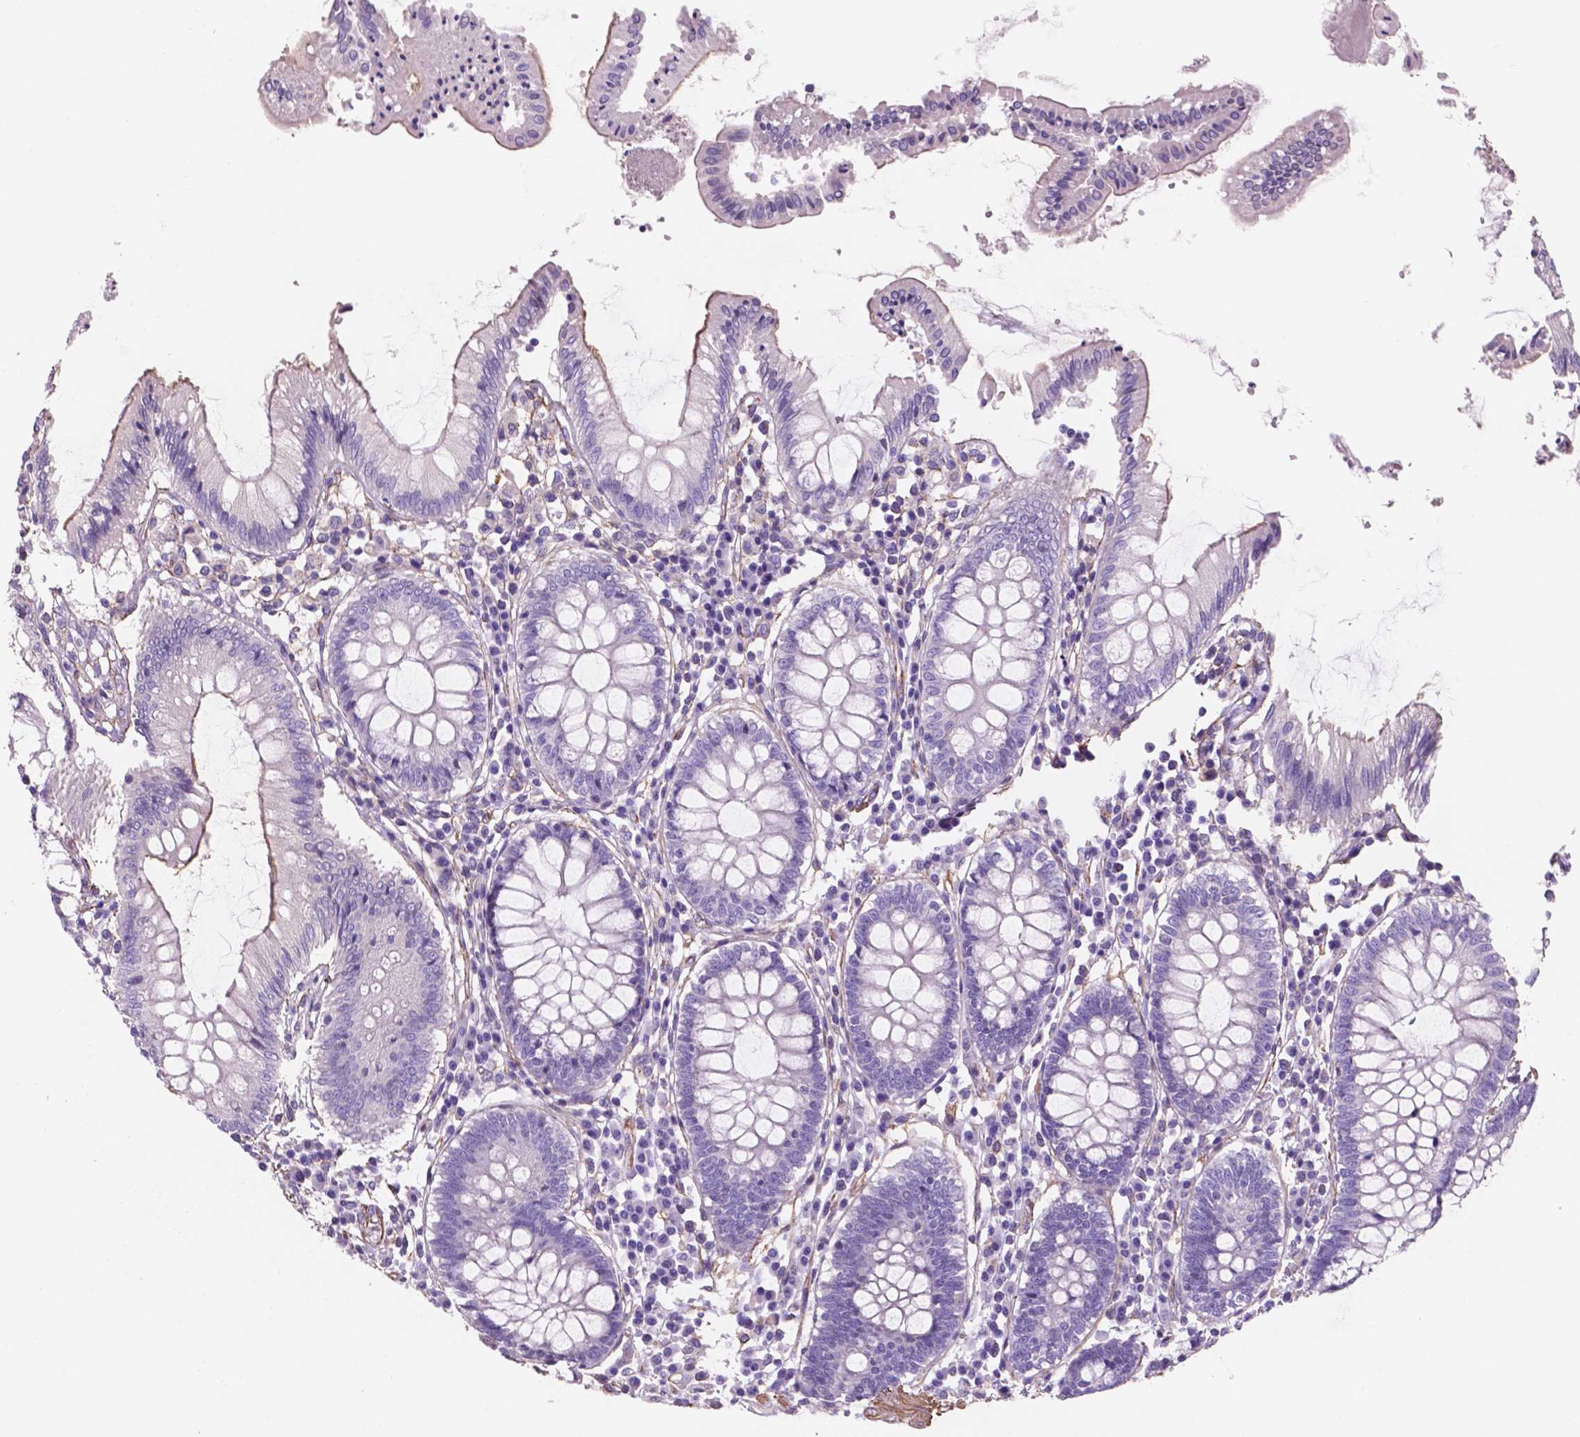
{"staining": {"intensity": "negative", "quantity": "none", "location": "none"}, "tissue": "colon", "cell_type": "Endothelial cells", "image_type": "normal", "snomed": [{"axis": "morphology", "description": "Normal tissue, NOS"}, {"axis": "morphology", "description": "Adenocarcinoma, NOS"}, {"axis": "topography", "description": "Colon"}], "caption": "Immunohistochemistry image of benign human colon stained for a protein (brown), which reveals no expression in endothelial cells. (Immunohistochemistry (ihc), brightfield microscopy, high magnification).", "gene": "TOR2A", "patient": {"sex": "male", "age": 83}}